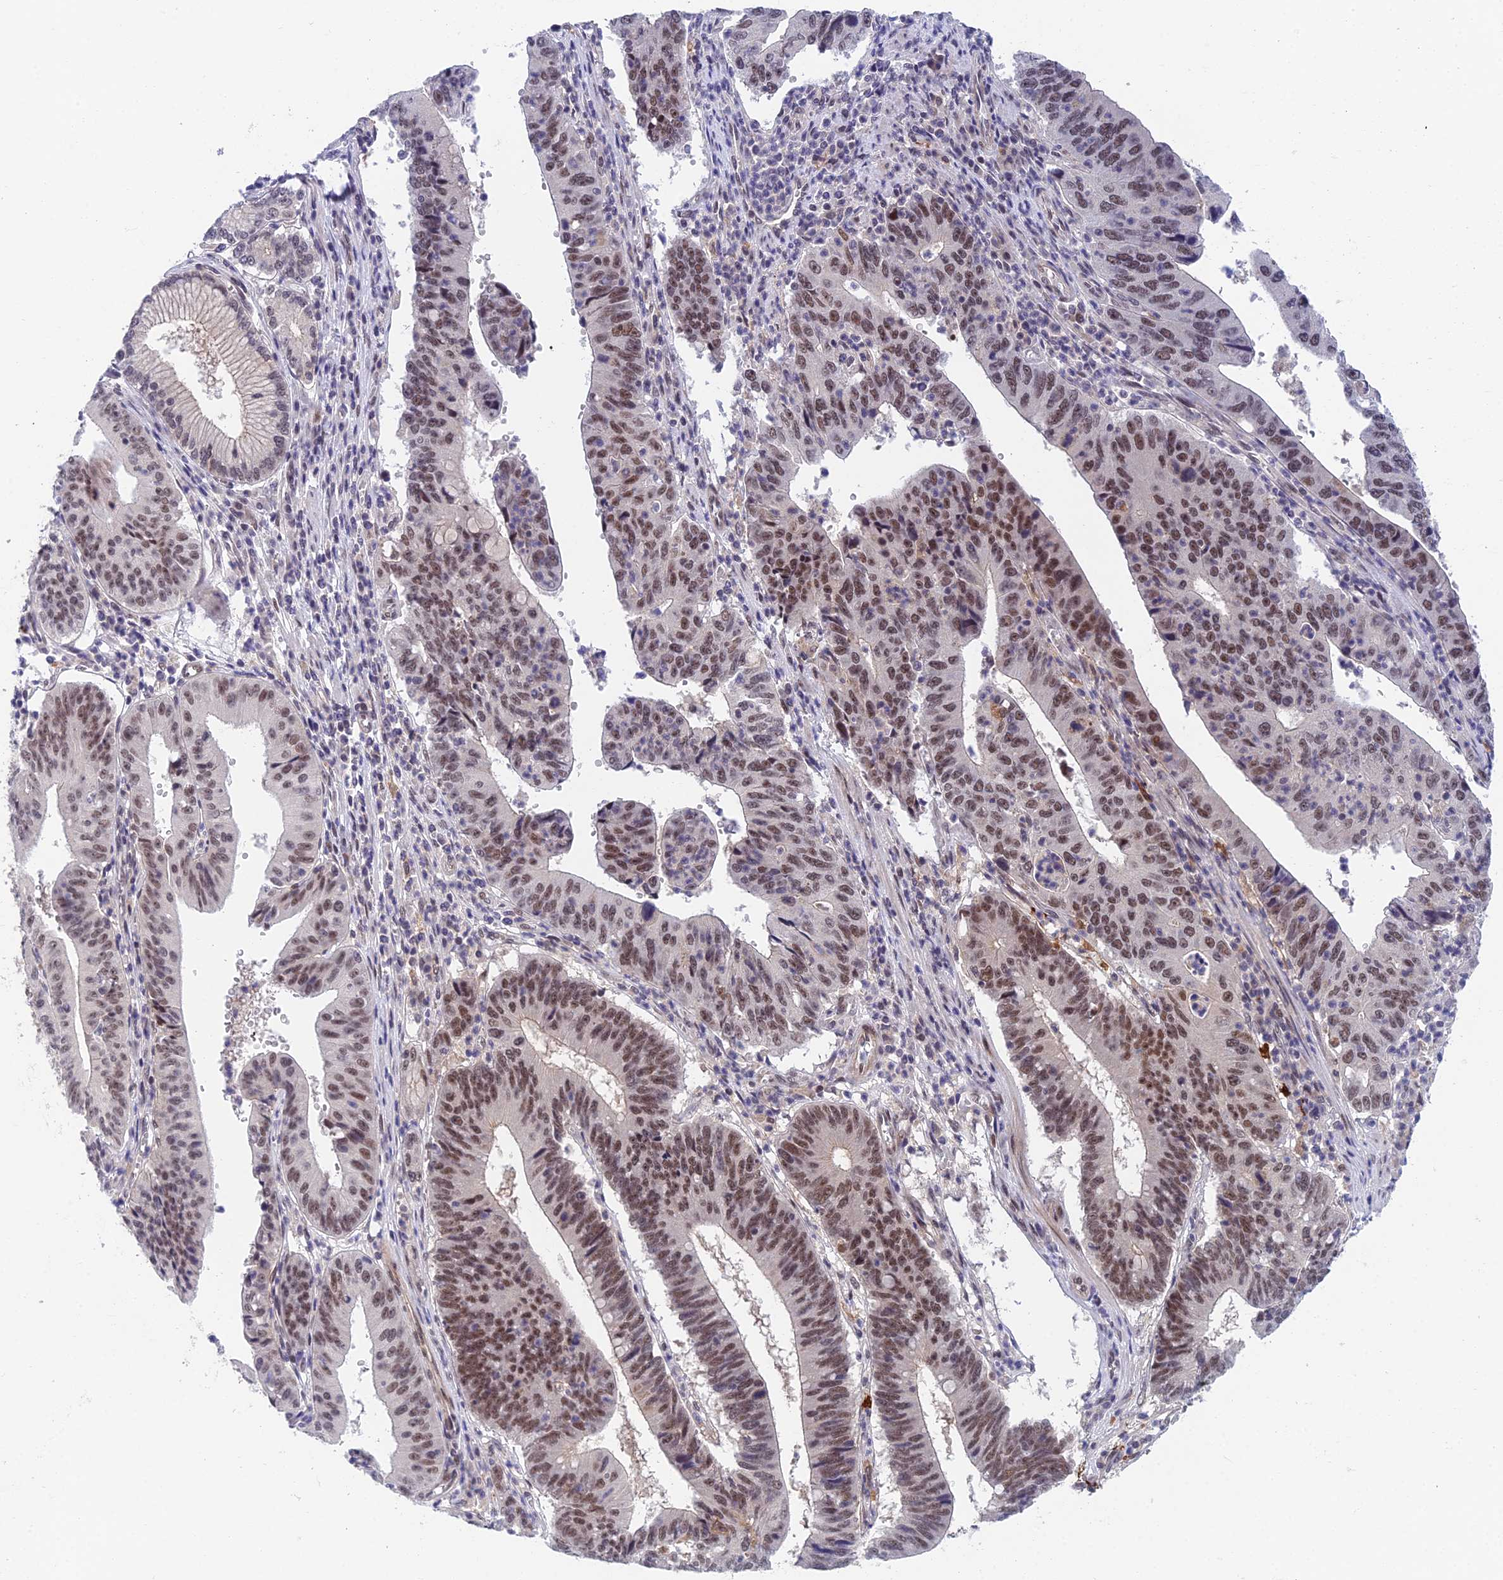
{"staining": {"intensity": "strong", "quantity": "25%-75%", "location": "nuclear"}, "tissue": "stomach cancer", "cell_type": "Tumor cells", "image_type": "cancer", "snomed": [{"axis": "morphology", "description": "Adenocarcinoma, NOS"}, {"axis": "topography", "description": "Stomach"}], "caption": "Immunohistochemical staining of stomach cancer (adenocarcinoma) demonstrates high levels of strong nuclear protein staining in approximately 25%-75% of tumor cells.", "gene": "NSMCE1", "patient": {"sex": "male", "age": 59}}